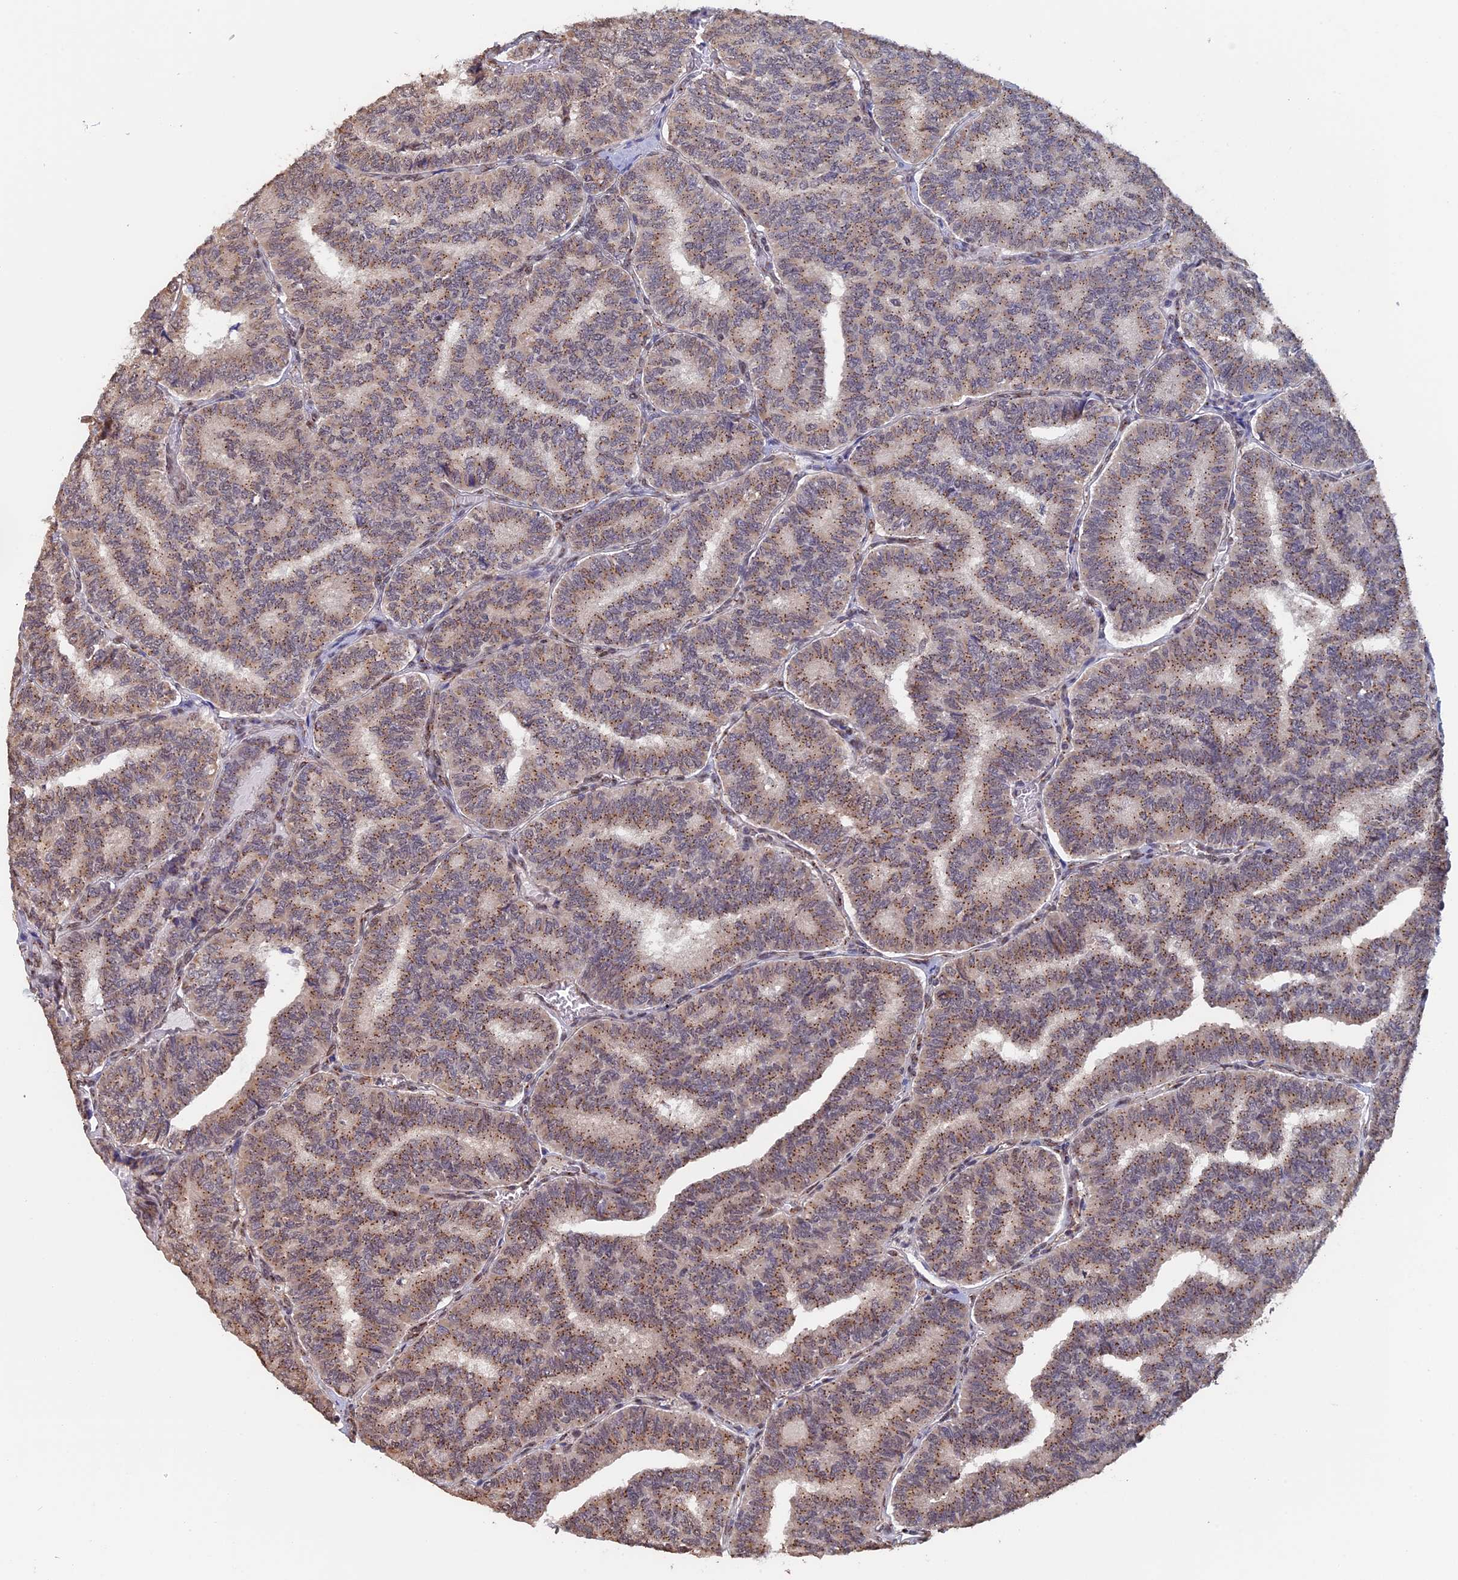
{"staining": {"intensity": "moderate", "quantity": ">75%", "location": "cytoplasmic/membranous"}, "tissue": "thyroid cancer", "cell_type": "Tumor cells", "image_type": "cancer", "snomed": [{"axis": "morphology", "description": "Papillary adenocarcinoma, NOS"}, {"axis": "topography", "description": "Thyroid gland"}], "caption": "Papillary adenocarcinoma (thyroid) stained with immunohistochemistry (IHC) demonstrates moderate cytoplasmic/membranous positivity in about >75% of tumor cells.", "gene": "PIGQ", "patient": {"sex": "female", "age": 35}}